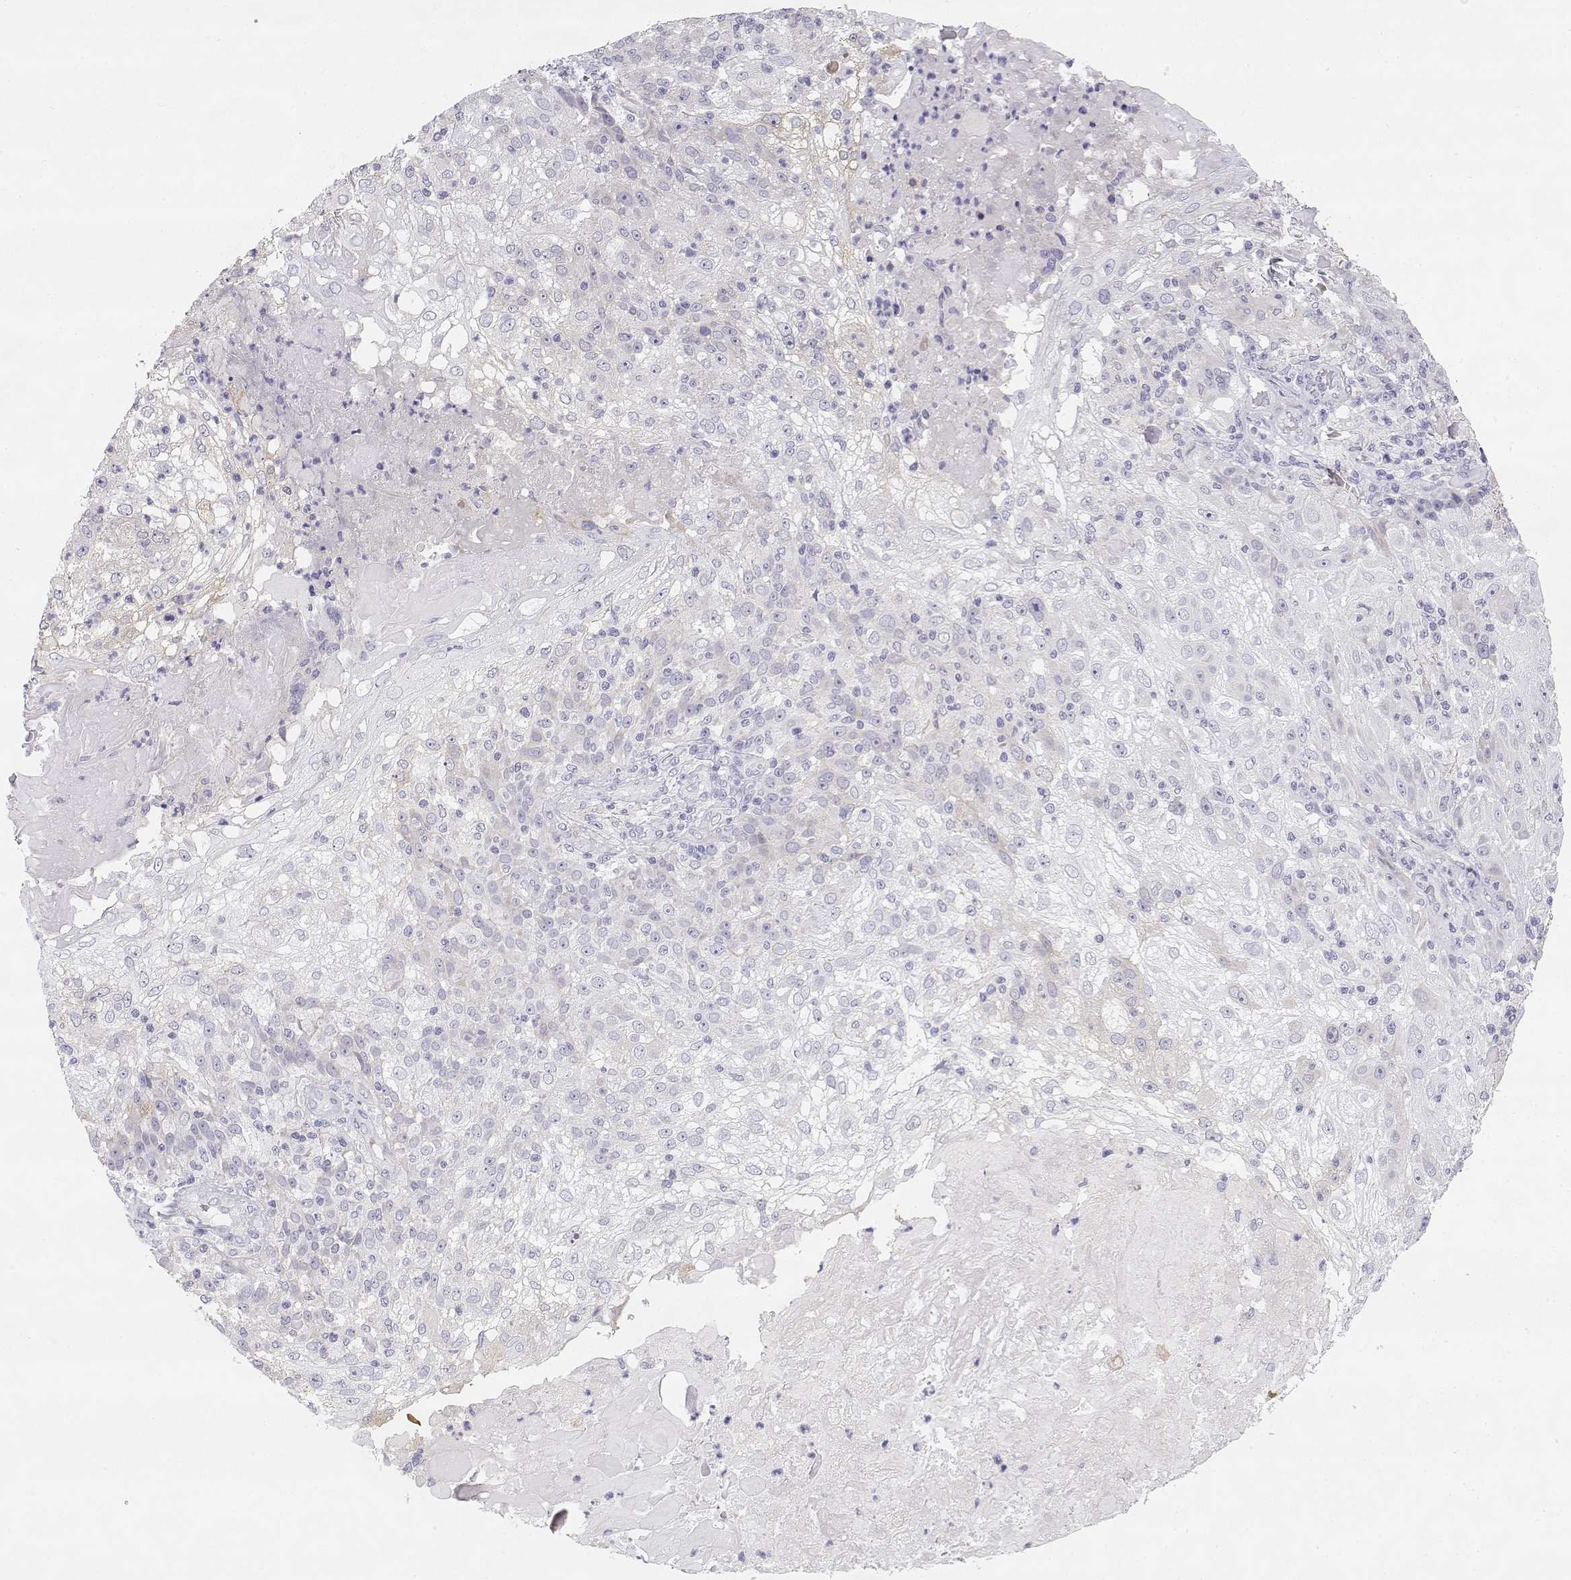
{"staining": {"intensity": "negative", "quantity": "none", "location": "none"}, "tissue": "skin cancer", "cell_type": "Tumor cells", "image_type": "cancer", "snomed": [{"axis": "morphology", "description": "Normal tissue, NOS"}, {"axis": "morphology", "description": "Squamous cell carcinoma, NOS"}, {"axis": "topography", "description": "Skin"}], "caption": "A photomicrograph of skin cancer stained for a protein displays no brown staining in tumor cells.", "gene": "CREB3L3", "patient": {"sex": "female", "age": 83}}